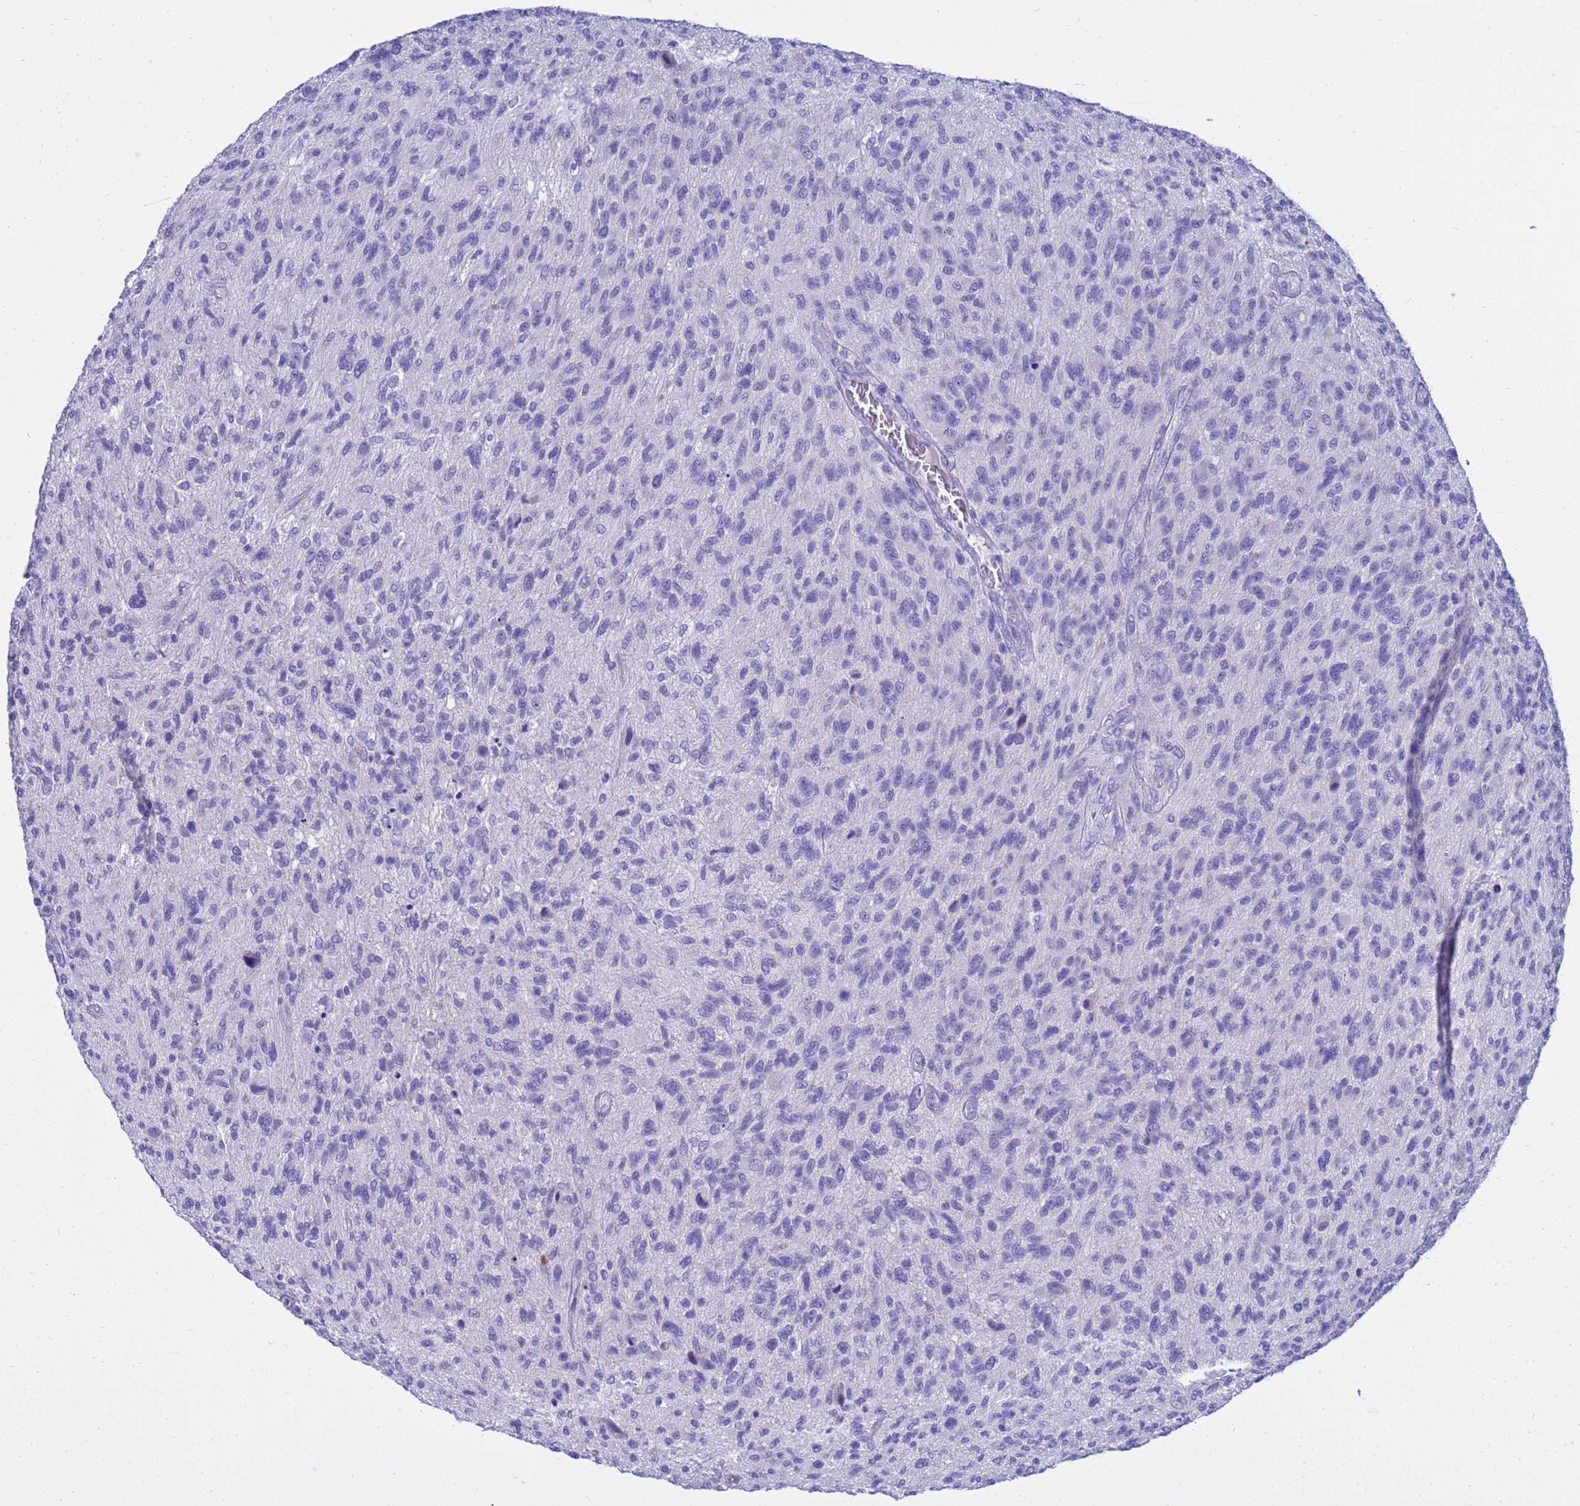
{"staining": {"intensity": "negative", "quantity": "none", "location": "none"}, "tissue": "glioma", "cell_type": "Tumor cells", "image_type": "cancer", "snomed": [{"axis": "morphology", "description": "Glioma, malignant, High grade"}, {"axis": "topography", "description": "Brain"}], "caption": "Malignant glioma (high-grade) was stained to show a protein in brown. There is no significant positivity in tumor cells.", "gene": "SYCN", "patient": {"sex": "male", "age": 47}}